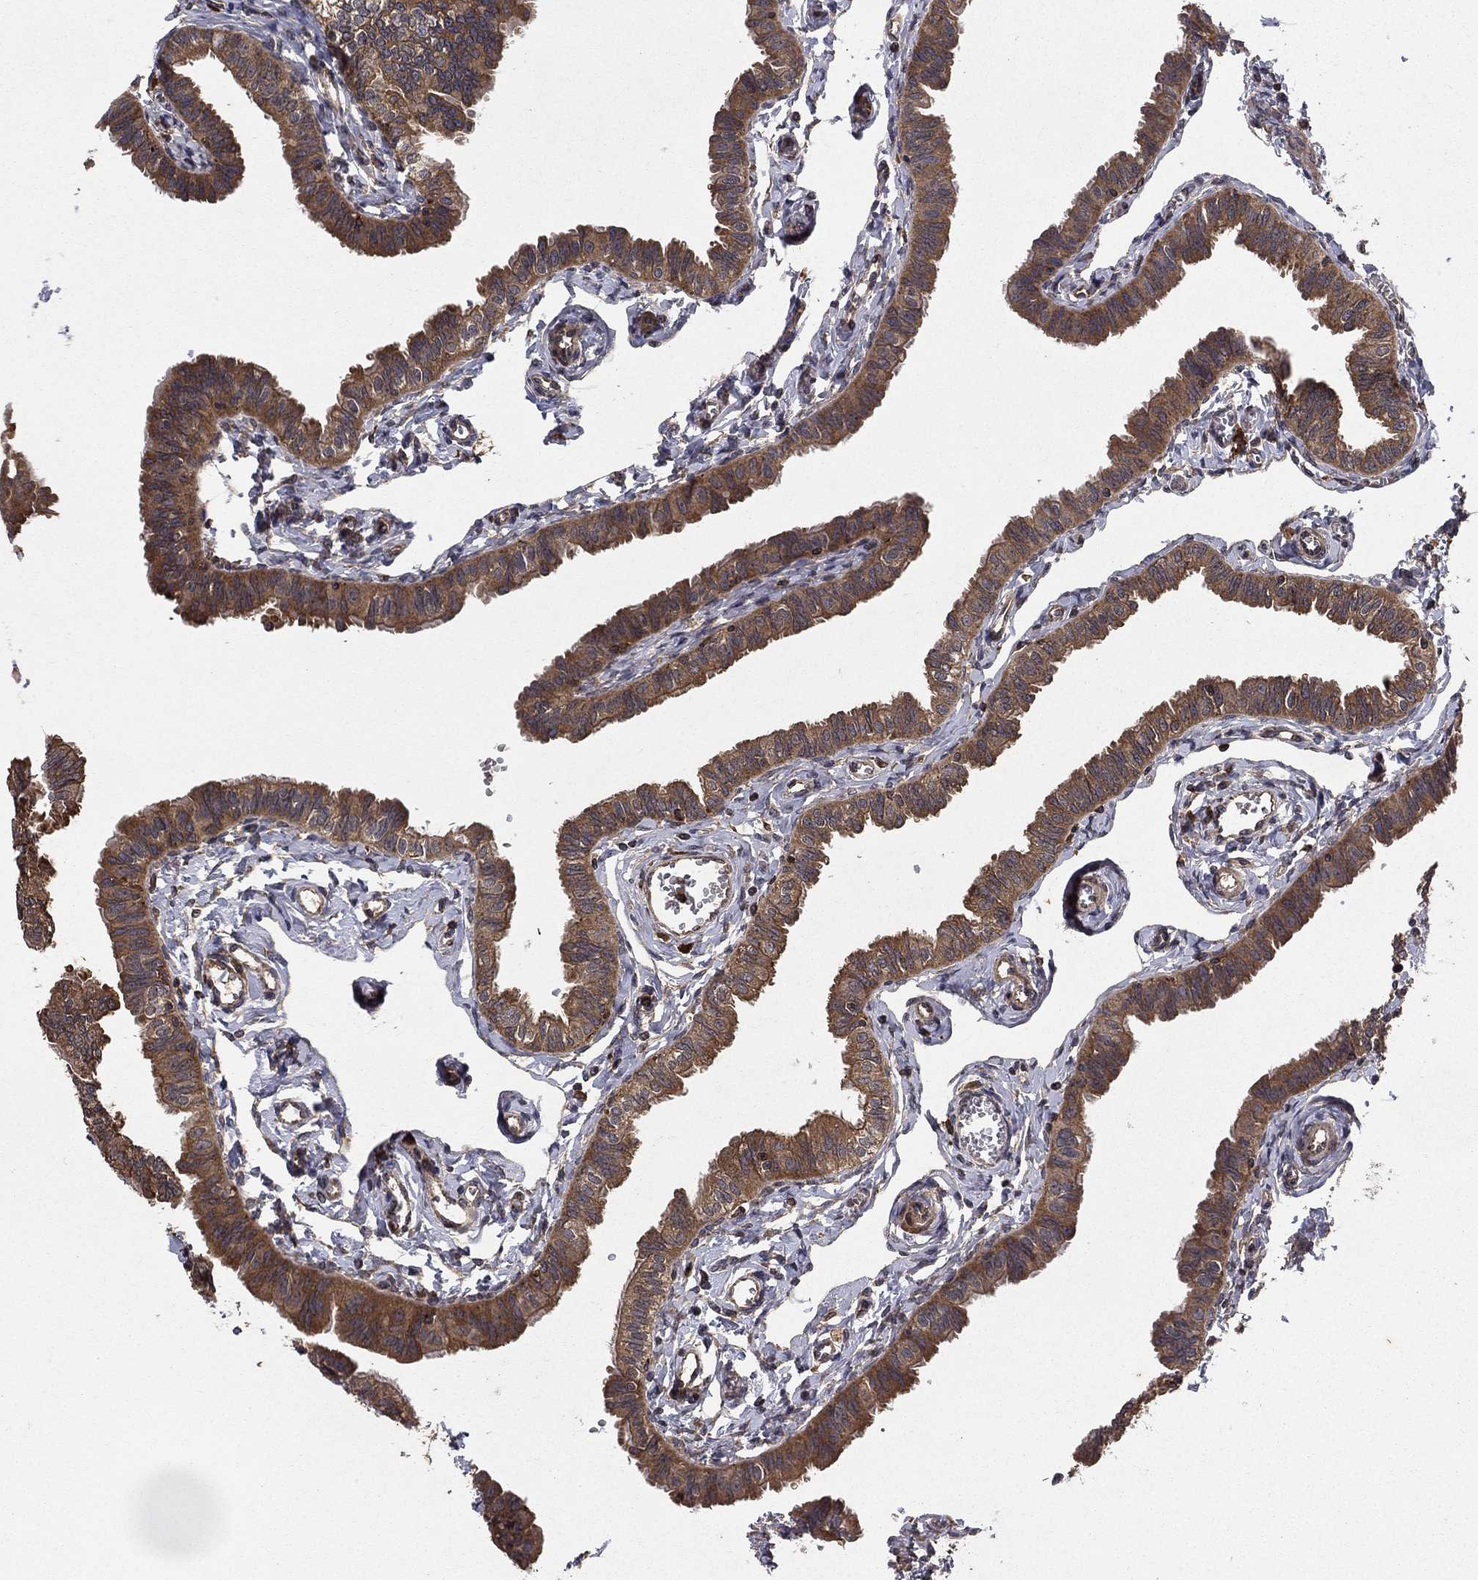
{"staining": {"intensity": "strong", "quantity": ">75%", "location": "cytoplasmic/membranous"}, "tissue": "fallopian tube", "cell_type": "Glandular cells", "image_type": "normal", "snomed": [{"axis": "morphology", "description": "Normal tissue, NOS"}, {"axis": "topography", "description": "Fallopian tube"}], "caption": "Glandular cells show high levels of strong cytoplasmic/membranous staining in about >75% of cells in normal human fallopian tube.", "gene": "BABAM2", "patient": {"sex": "female", "age": 54}}